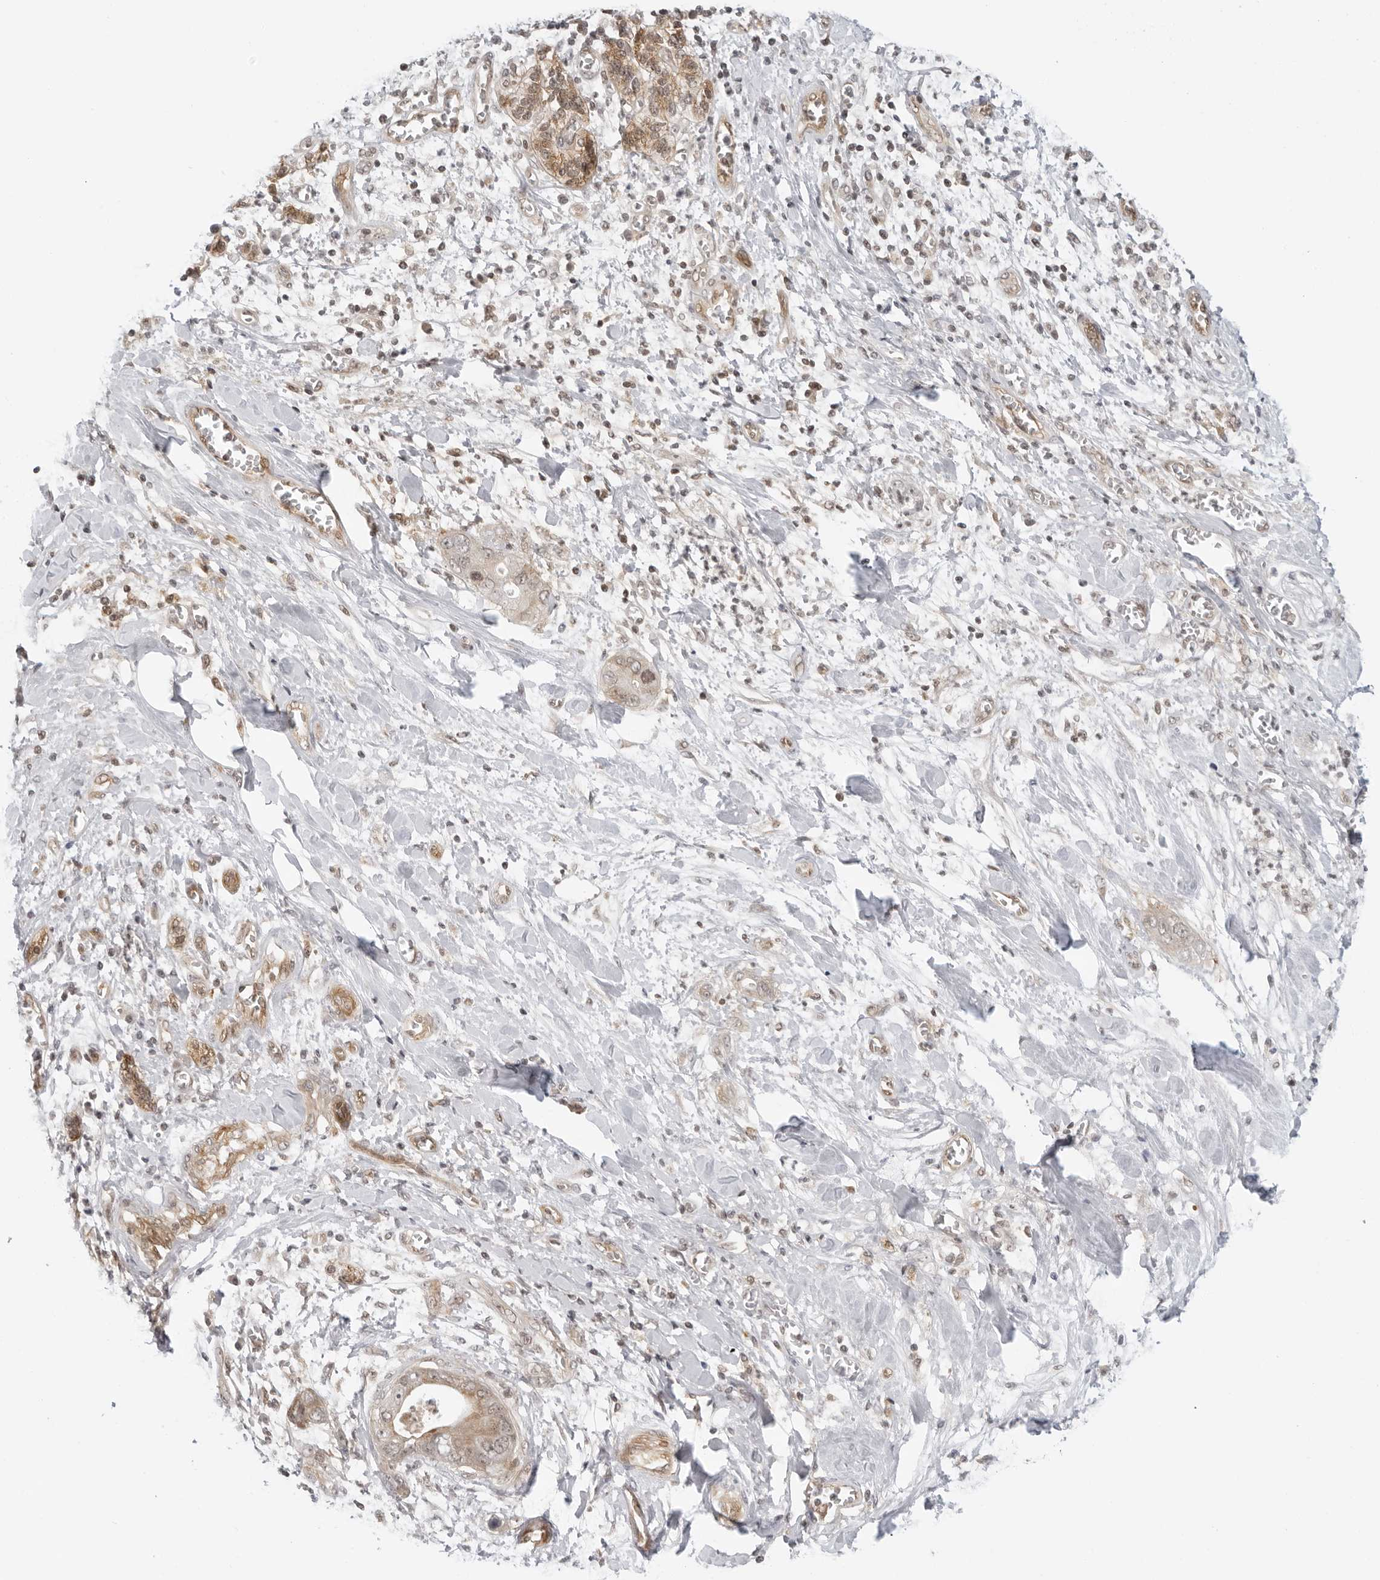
{"staining": {"intensity": "weak", "quantity": "<25%", "location": "cytoplasmic/membranous"}, "tissue": "pancreatic cancer", "cell_type": "Tumor cells", "image_type": "cancer", "snomed": [{"axis": "morphology", "description": "Adenocarcinoma, NOS"}, {"axis": "topography", "description": "Pancreas"}], "caption": "There is no significant staining in tumor cells of pancreatic cancer.", "gene": "SUGCT", "patient": {"sex": "female", "age": 78}}